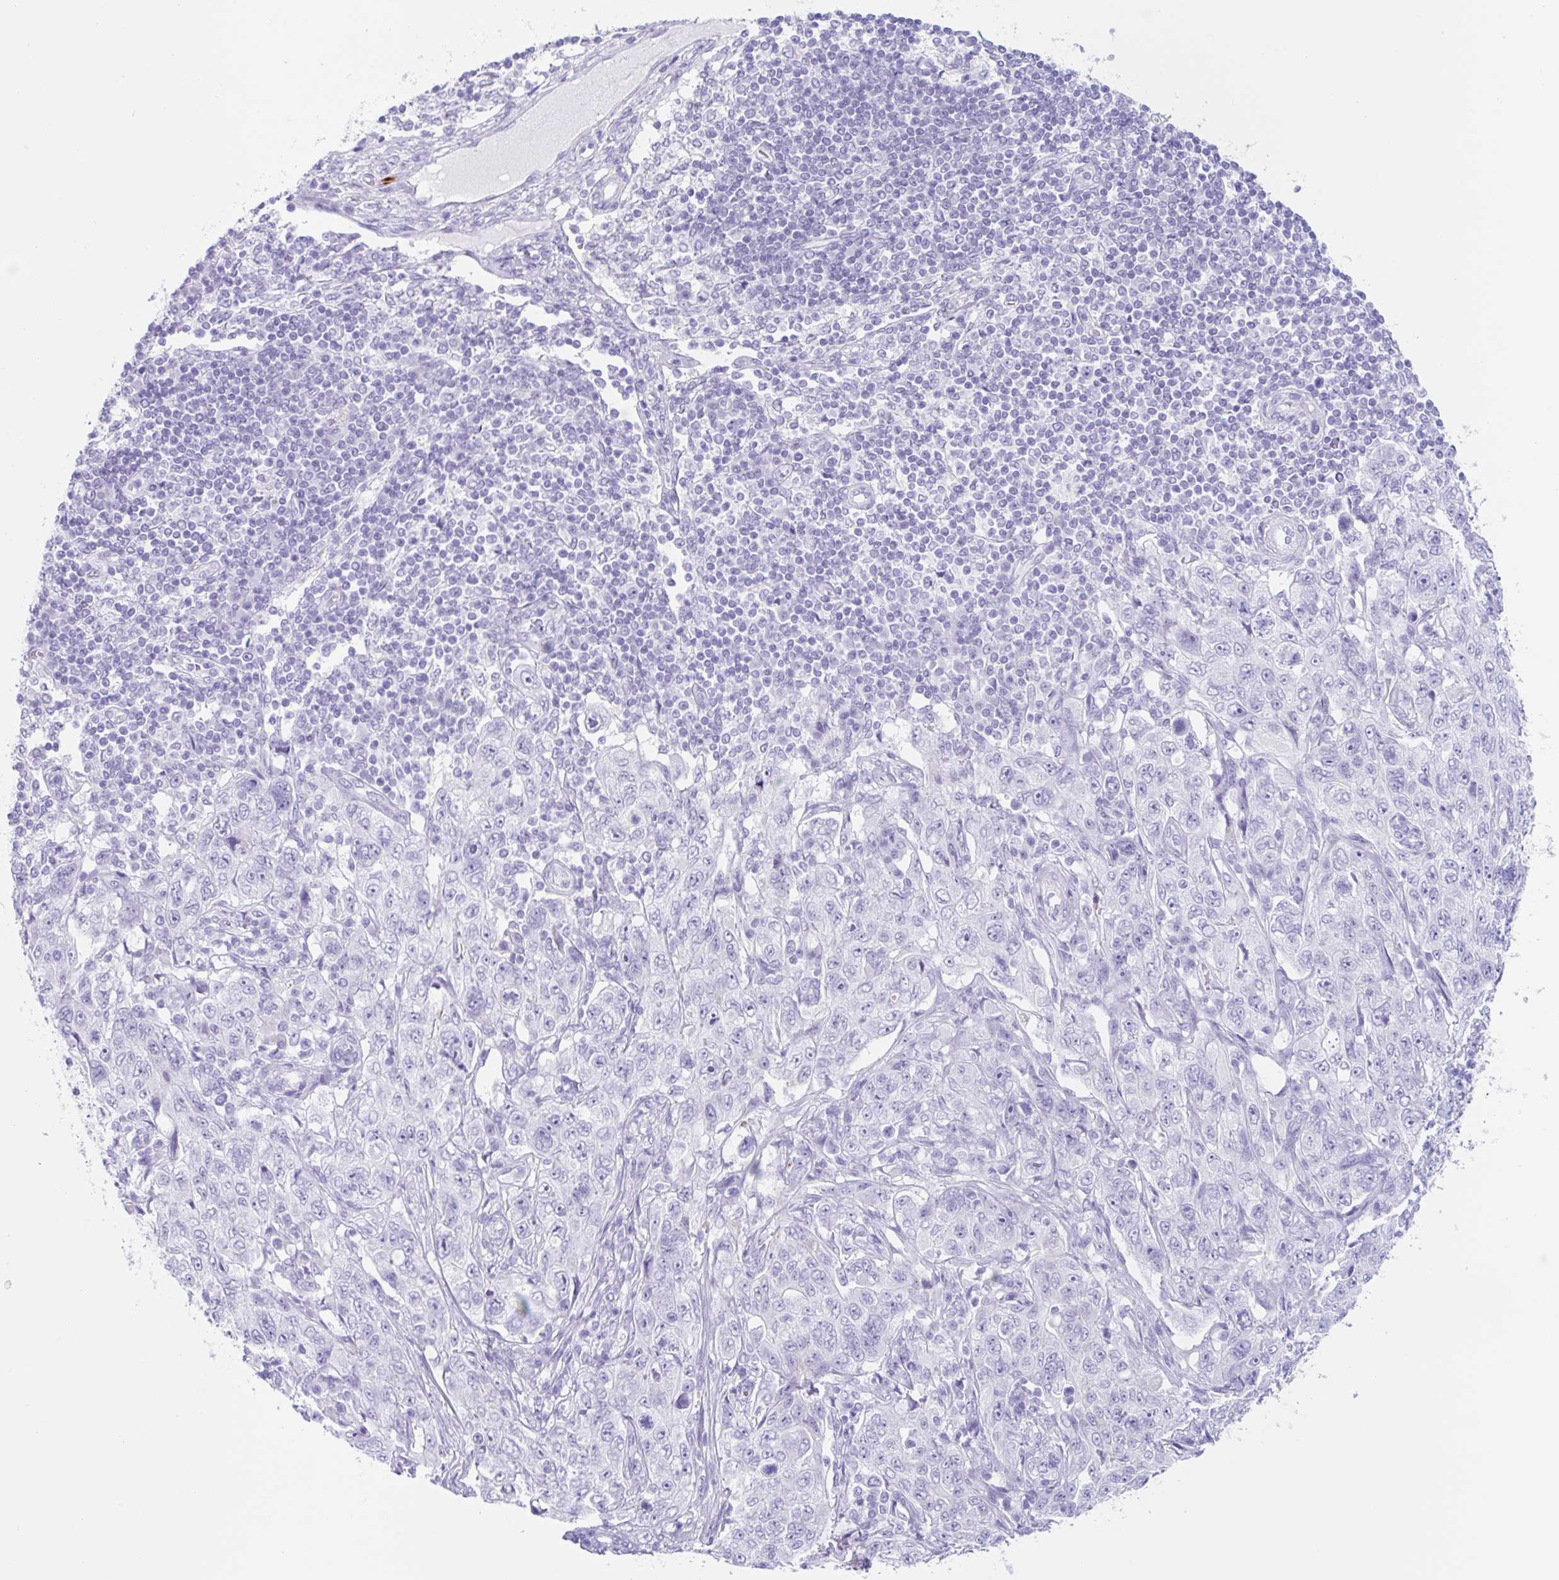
{"staining": {"intensity": "negative", "quantity": "none", "location": "none"}, "tissue": "pancreatic cancer", "cell_type": "Tumor cells", "image_type": "cancer", "snomed": [{"axis": "morphology", "description": "Adenocarcinoma, NOS"}, {"axis": "topography", "description": "Pancreas"}], "caption": "There is no significant positivity in tumor cells of pancreatic cancer (adenocarcinoma).", "gene": "CPTP", "patient": {"sex": "male", "age": 68}}